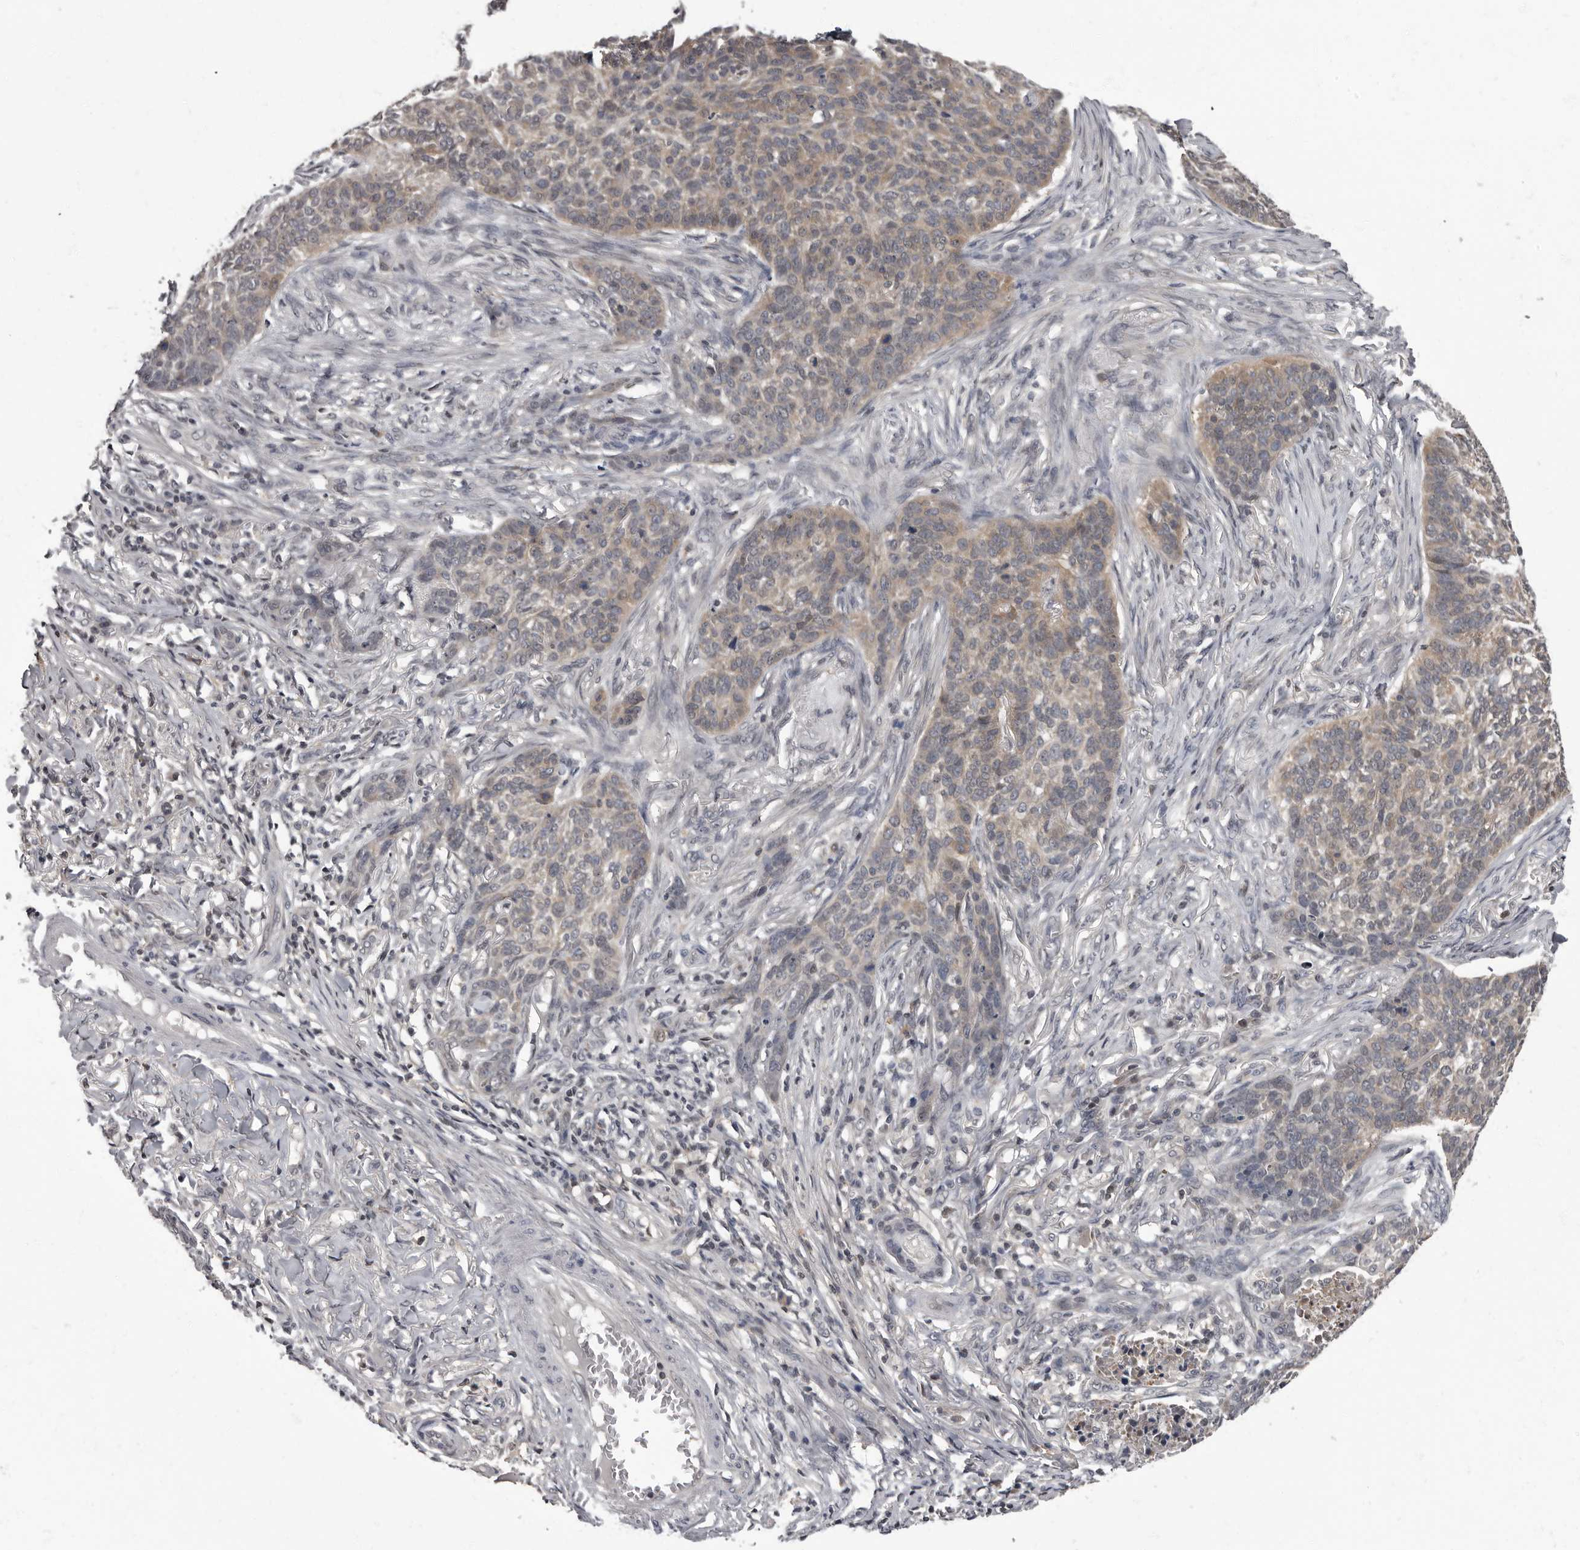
{"staining": {"intensity": "weak", "quantity": "25%-75%", "location": "cytoplasmic/membranous"}, "tissue": "skin cancer", "cell_type": "Tumor cells", "image_type": "cancer", "snomed": [{"axis": "morphology", "description": "Basal cell carcinoma"}, {"axis": "topography", "description": "Skin"}], "caption": "The histopathology image exhibits immunohistochemical staining of skin cancer (basal cell carcinoma). There is weak cytoplasmic/membranous expression is identified in about 25%-75% of tumor cells.", "gene": "C1orf50", "patient": {"sex": "male", "age": 85}}